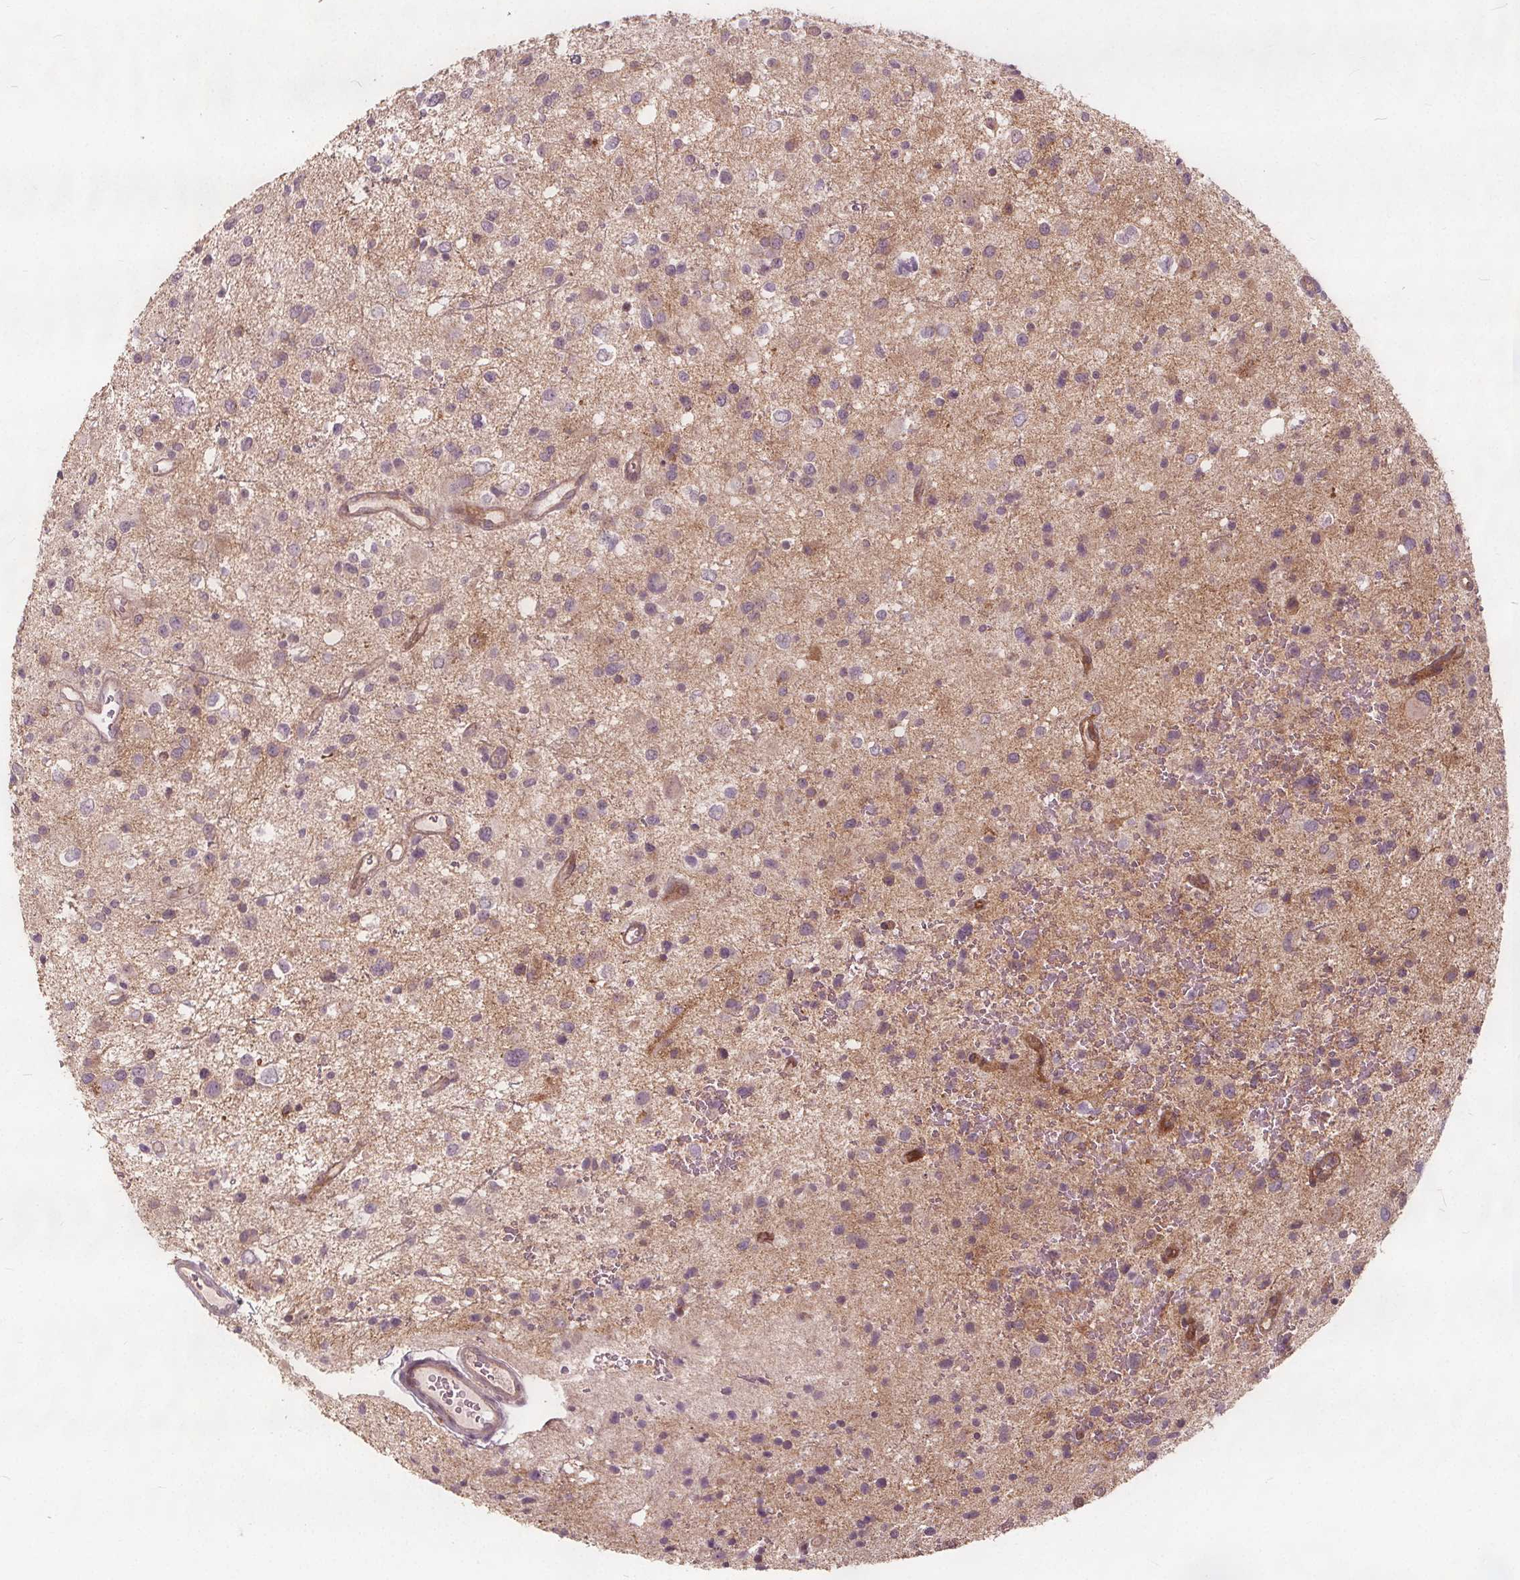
{"staining": {"intensity": "weak", "quantity": "<25%", "location": "cytoplasmic/membranous"}, "tissue": "glioma", "cell_type": "Tumor cells", "image_type": "cancer", "snomed": [{"axis": "morphology", "description": "Glioma, malignant, Low grade"}, {"axis": "topography", "description": "Brain"}], "caption": "Protein analysis of malignant low-grade glioma displays no significant staining in tumor cells. (Brightfield microscopy of DAB (3,3'-diaminobenzidine) IHC at high magnification).", "gene": "PTPRT", "patient": {"sex": "male", "age": 43}}